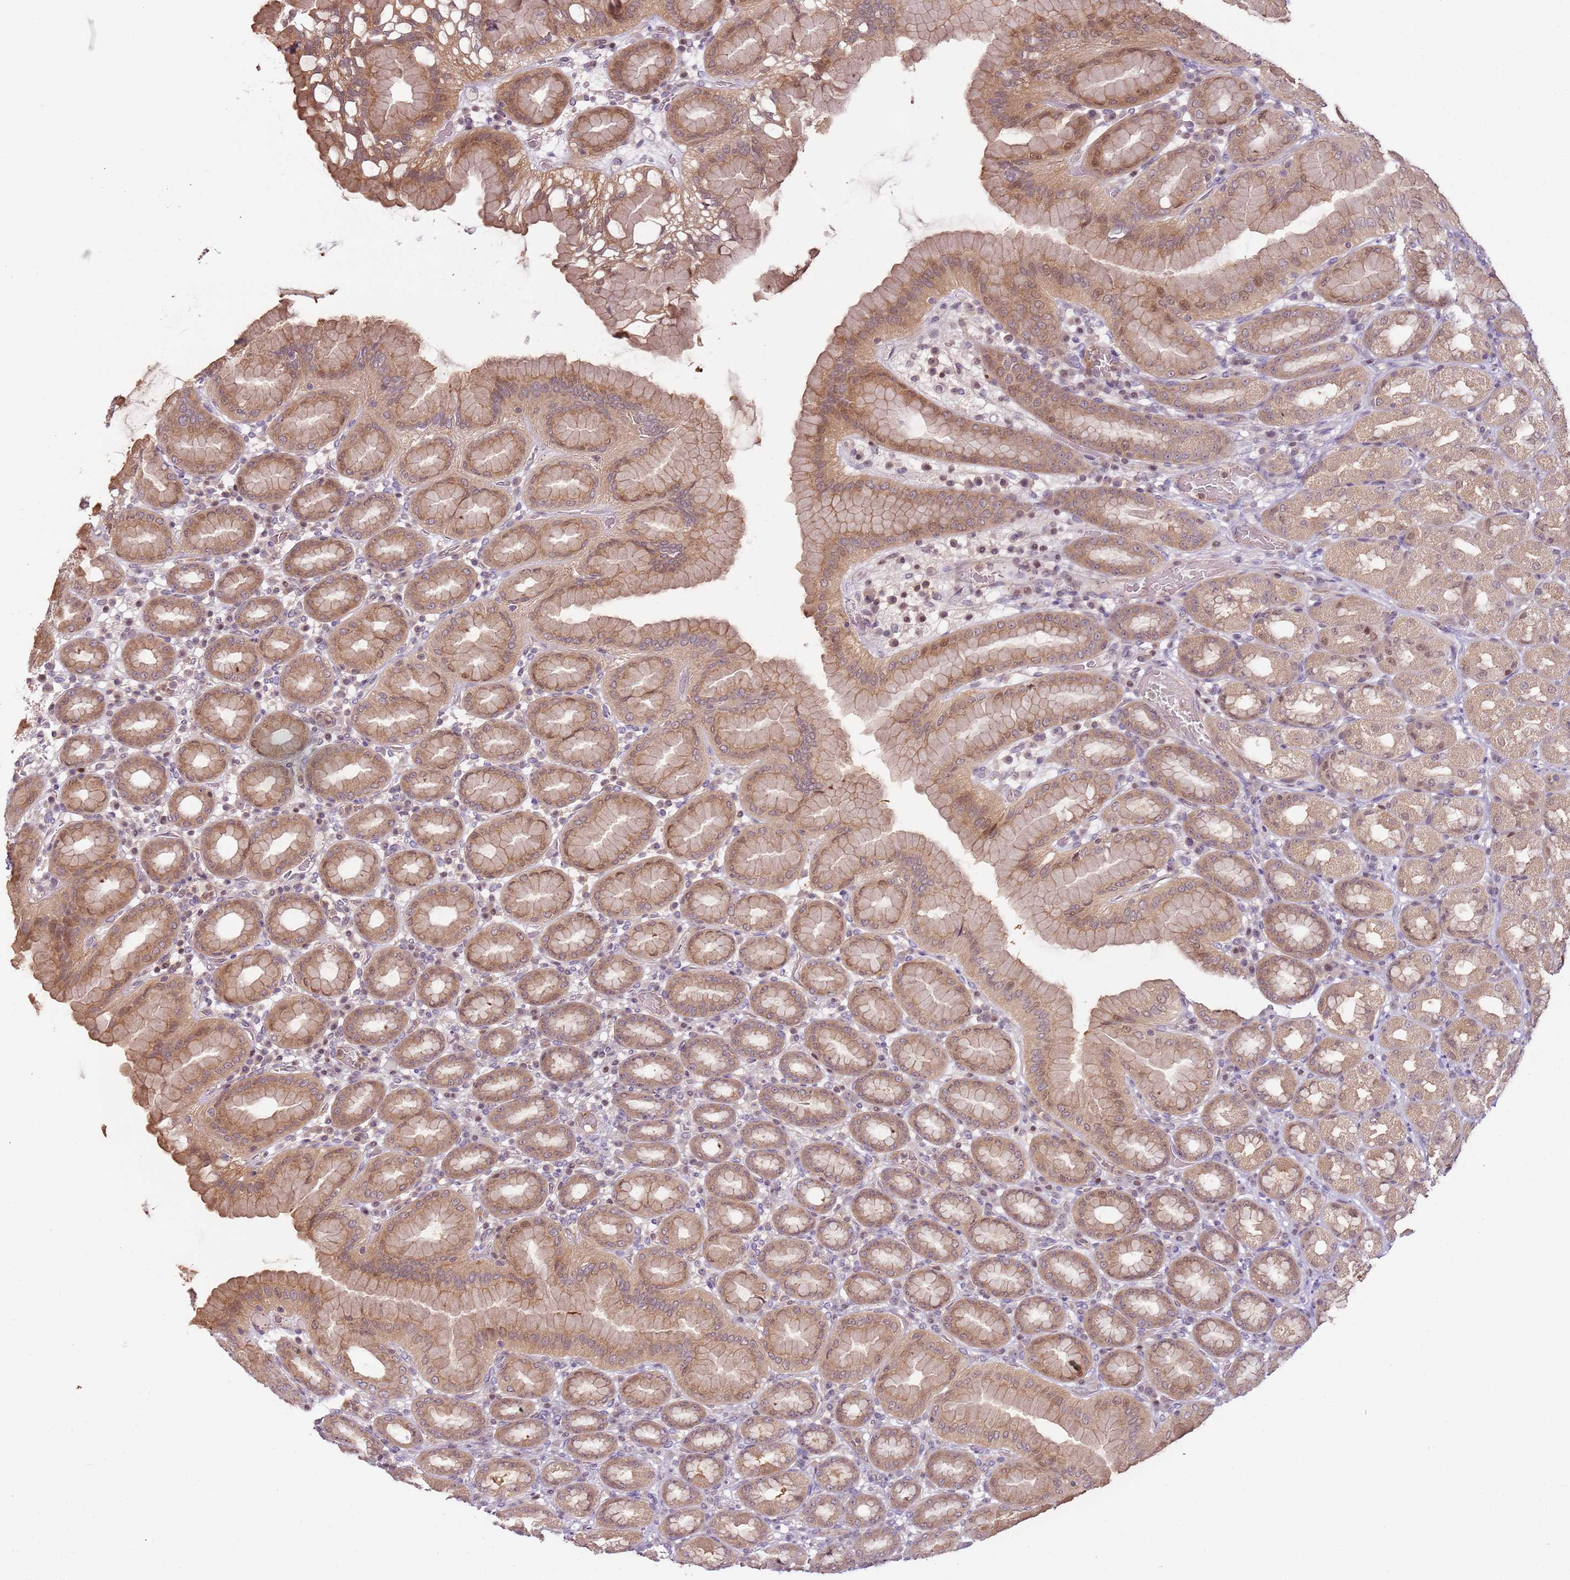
{"staining": {"intensity": "moderate", "quantity": ">75%", "location": "cytoplasmic/membranous,nuclear"}, "tissue": "stomach", "cell_type": "Glandular cells", "image_type": "normal", "snomed": [{"axis": "morphology", "description": "Normal tissue, NOS"}, {"axis": "topography", "description": "Stomach, upper"}], "caption": "The histopathology image exhibits immunohistochemical staining of benign stomach. There is moderate cytoplasmic/membranous,nuclear expression is seen in approximately >75% of glandular cells. Nuclei are stained in blue.", "gene": "GSTO2", "patient": {"sex": "male", "age": 68}}